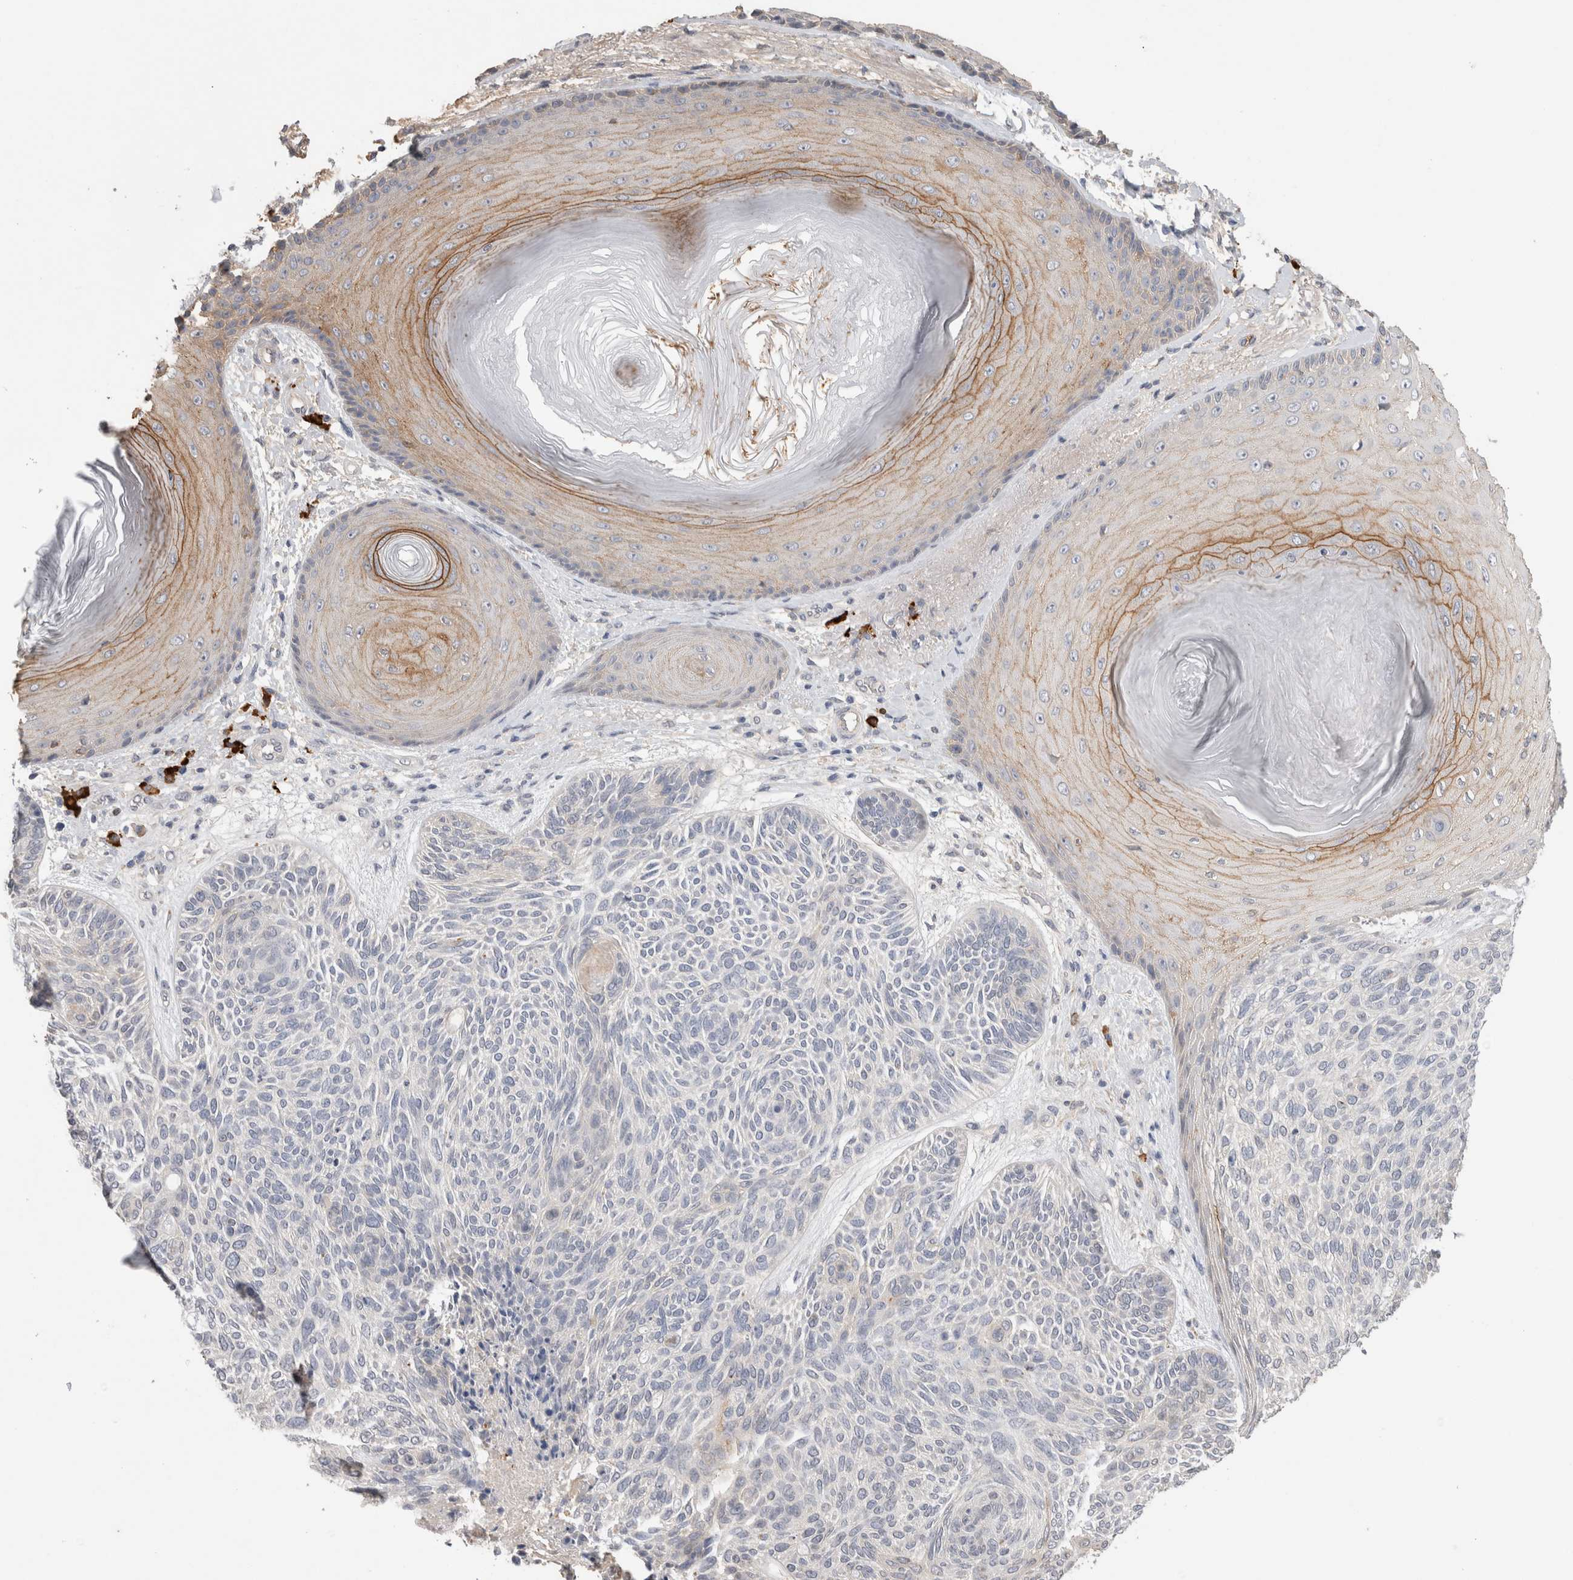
{"staining": {"intensity": "negative", "quantity": "none", "location": "none"}, "tissue": "skin cancer", "cell_type": "Tumor cells", "image_type": "cancer", "snomed": [{"axis": "morphology", "description": "Basal cell carcinoma"}, {"axis": "topography", "description": "Skin"}], "caption": "The immunohistochemistry (IHC) photomicrograph has no significant expression in tumor cells of skin cancer tissue. The staining was performed using DAB (3,3'-diaminobenzidine) to visualize the protein expression in brown, while the nuclei were stained in blue with hematoxylin (Magnification: 20x).", "gene": "PPP3CC", "patient": {"sex": "male", "age": 55}}